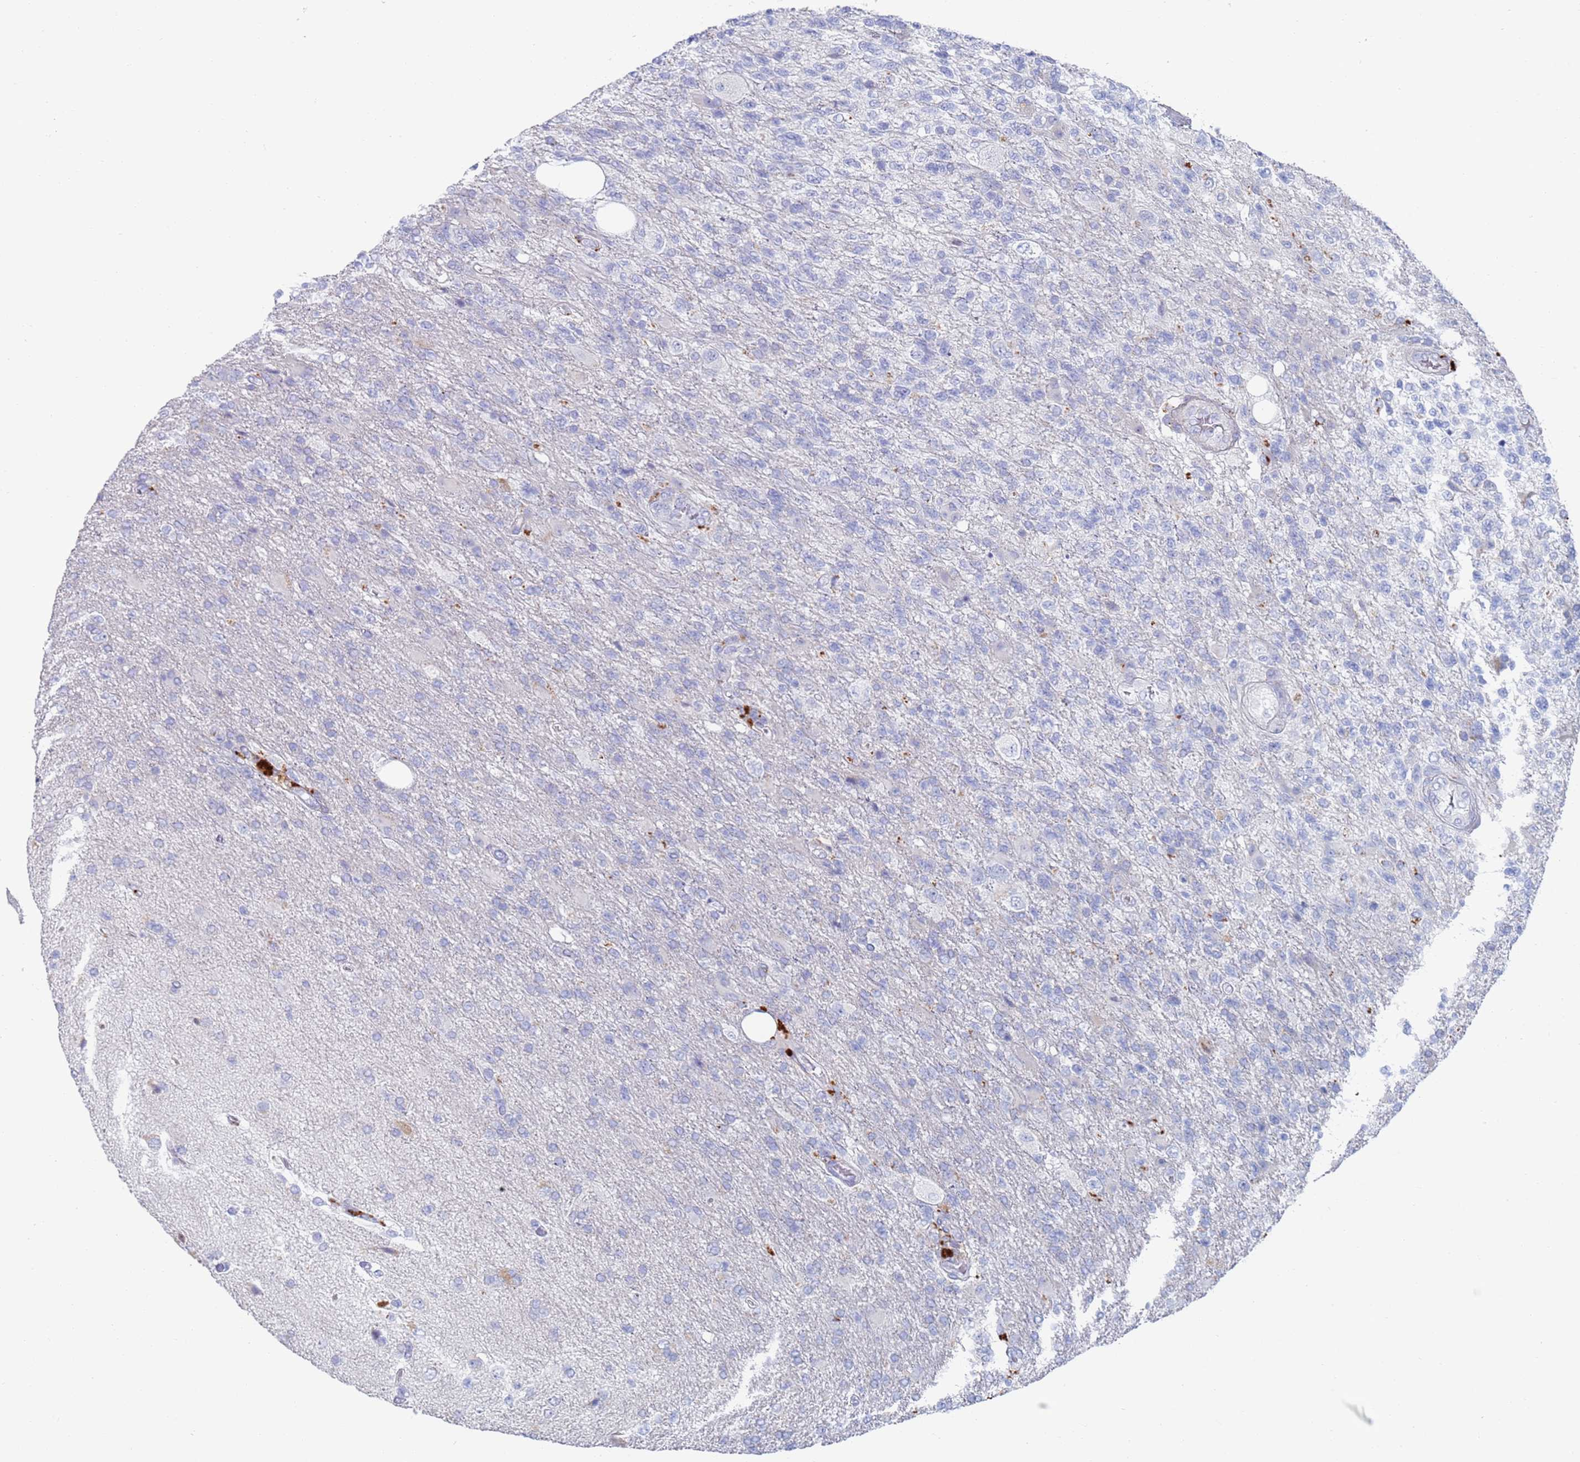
{"staining": {"intensity": "negative", "quantity": "none", "location": "none"}, "tissue": "glioma", "cell_type": "Tumor cells", "image_type": "cancer", "snomed": [{"axis": "morphology", "description": "Glioma, malignant, High grade"}, {"axis": "topography", "description": "Brain"}], "caption": "Immunohistochemistry histopathology image of human malignant high-grade glioma stained for a protein (brown), which displays no staining in tumor cells.", "gene": "FUCA1", "patient": {"sex": "male", "age": 56}}